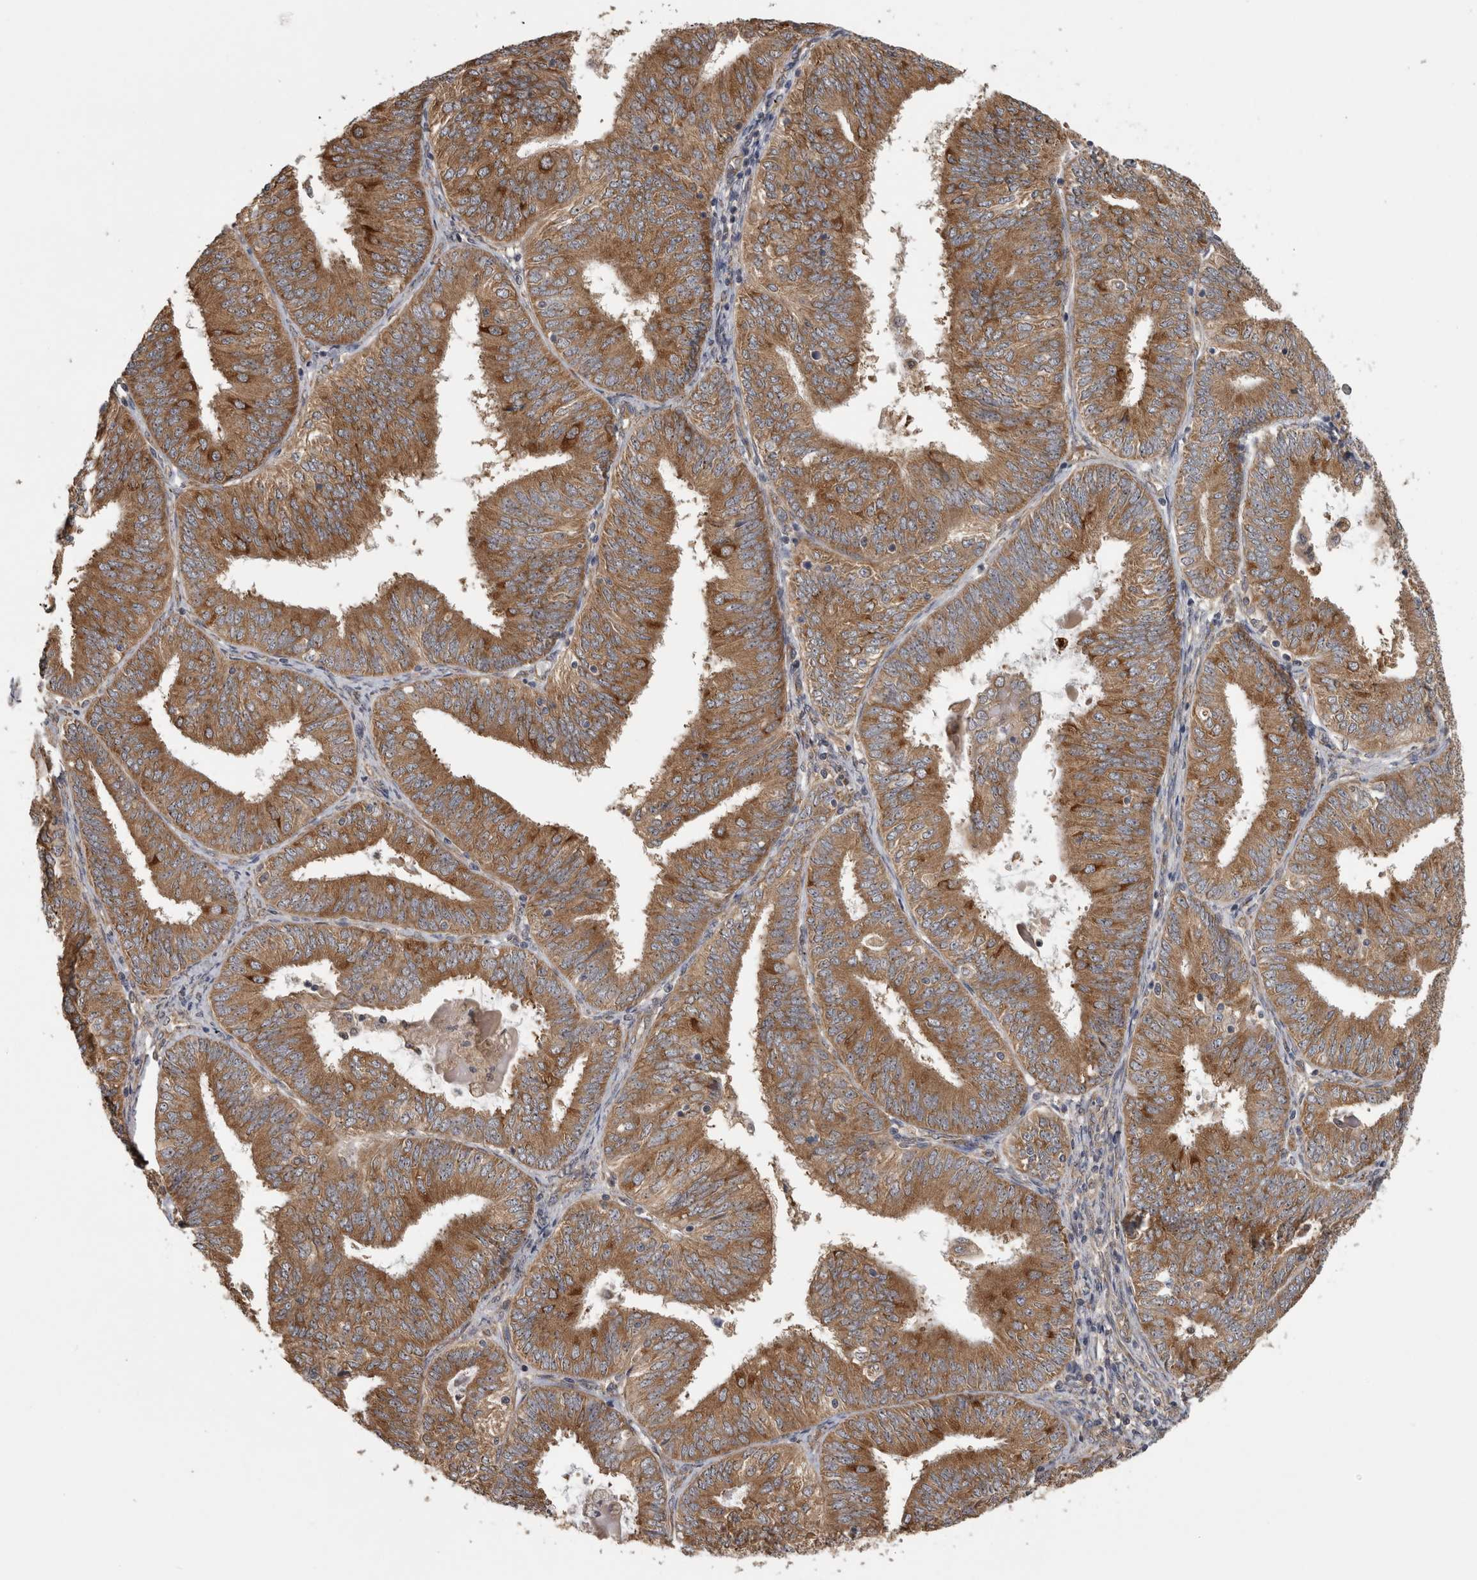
{"staining": {"intensity": "moderate", "quantity": ">75%", "location": "cytoplasmic/membranous"}, "tissue": "endometrial cancer", "cell_type": "Tumor cells", "image_type": "cancer", "snomed": [{"axis": "morphology", "description": "Adenocarcinoma, NOS"}, {"axis": "topography", "description": "Endometrium"}], "caption": "High-magnification brightfield microscopy of endometrial cancer (adenocarcinoma) stained with DAB (brown) and counterstained with hematoxylin (blue). tumor cells exhibit moderate cytoplasmic/membranous positivity is present in approximately>75% of cells.", "gene": "ATXN2", "patient": {"sex": "female", "age": 58}}